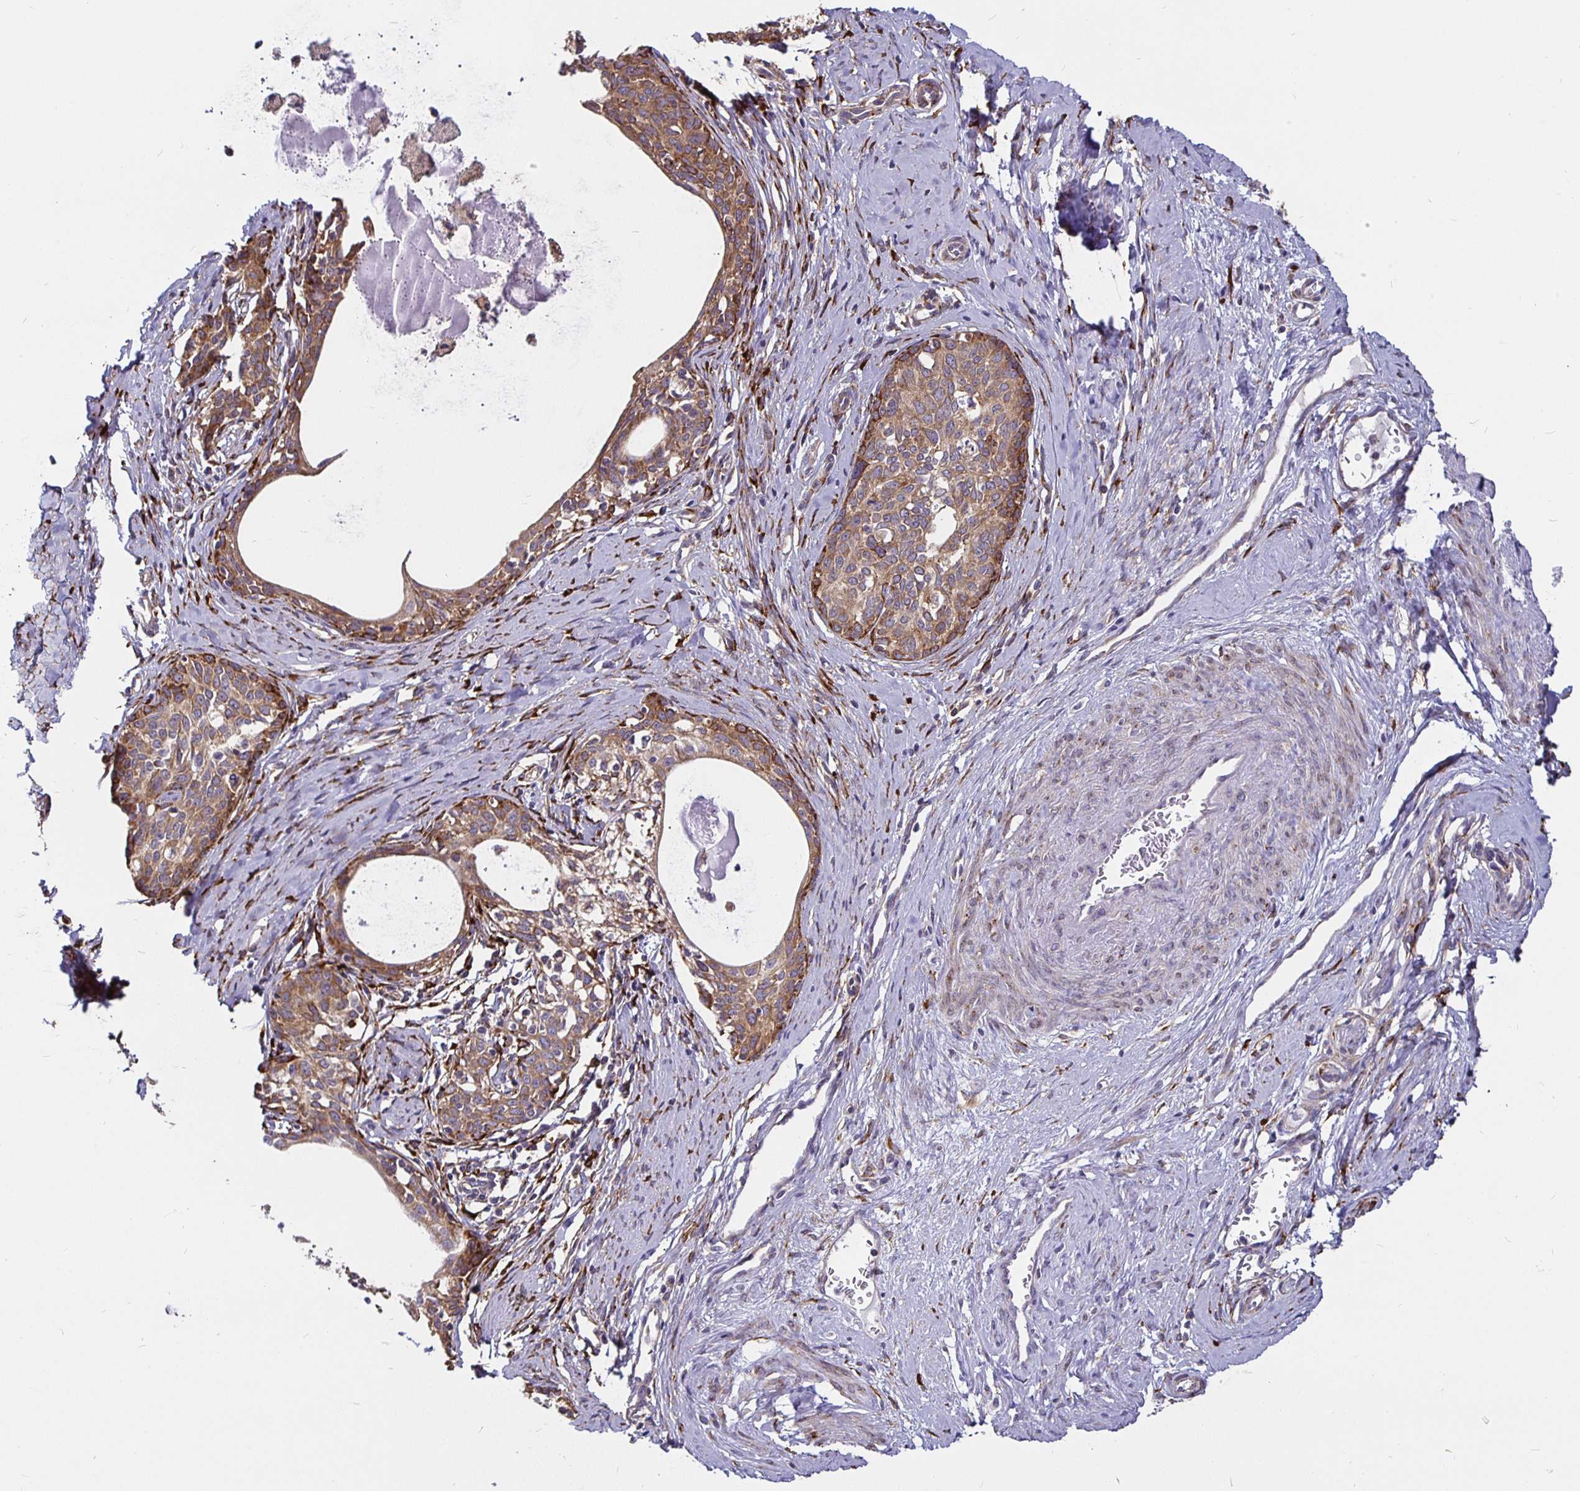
{"staining": {"intensity": "moderate", "quantity": ">75%", "location": "cytoplasmic/membranous"}, "tissue": "cervical cancer", "cell_type": "Tumor cells", "image_type": "cancer", "snomed": [{"axis": "morphology", "description": "Squamous cell carcinoma, NOS"}, {"axis": "morphology", "description": "Adenocarcinoma, NOS"}, {"axis": "topography", "description": "Cervix"}], "caption": "Immunohistochemistry of squamous cell carcinoma (cervical) reveals medium levels of moderate cytoplasmic/membranous expression in approximately >75% of tumor cells.", "gene": "P4HA2", "patient": {"sex": "female", "age": 52}}